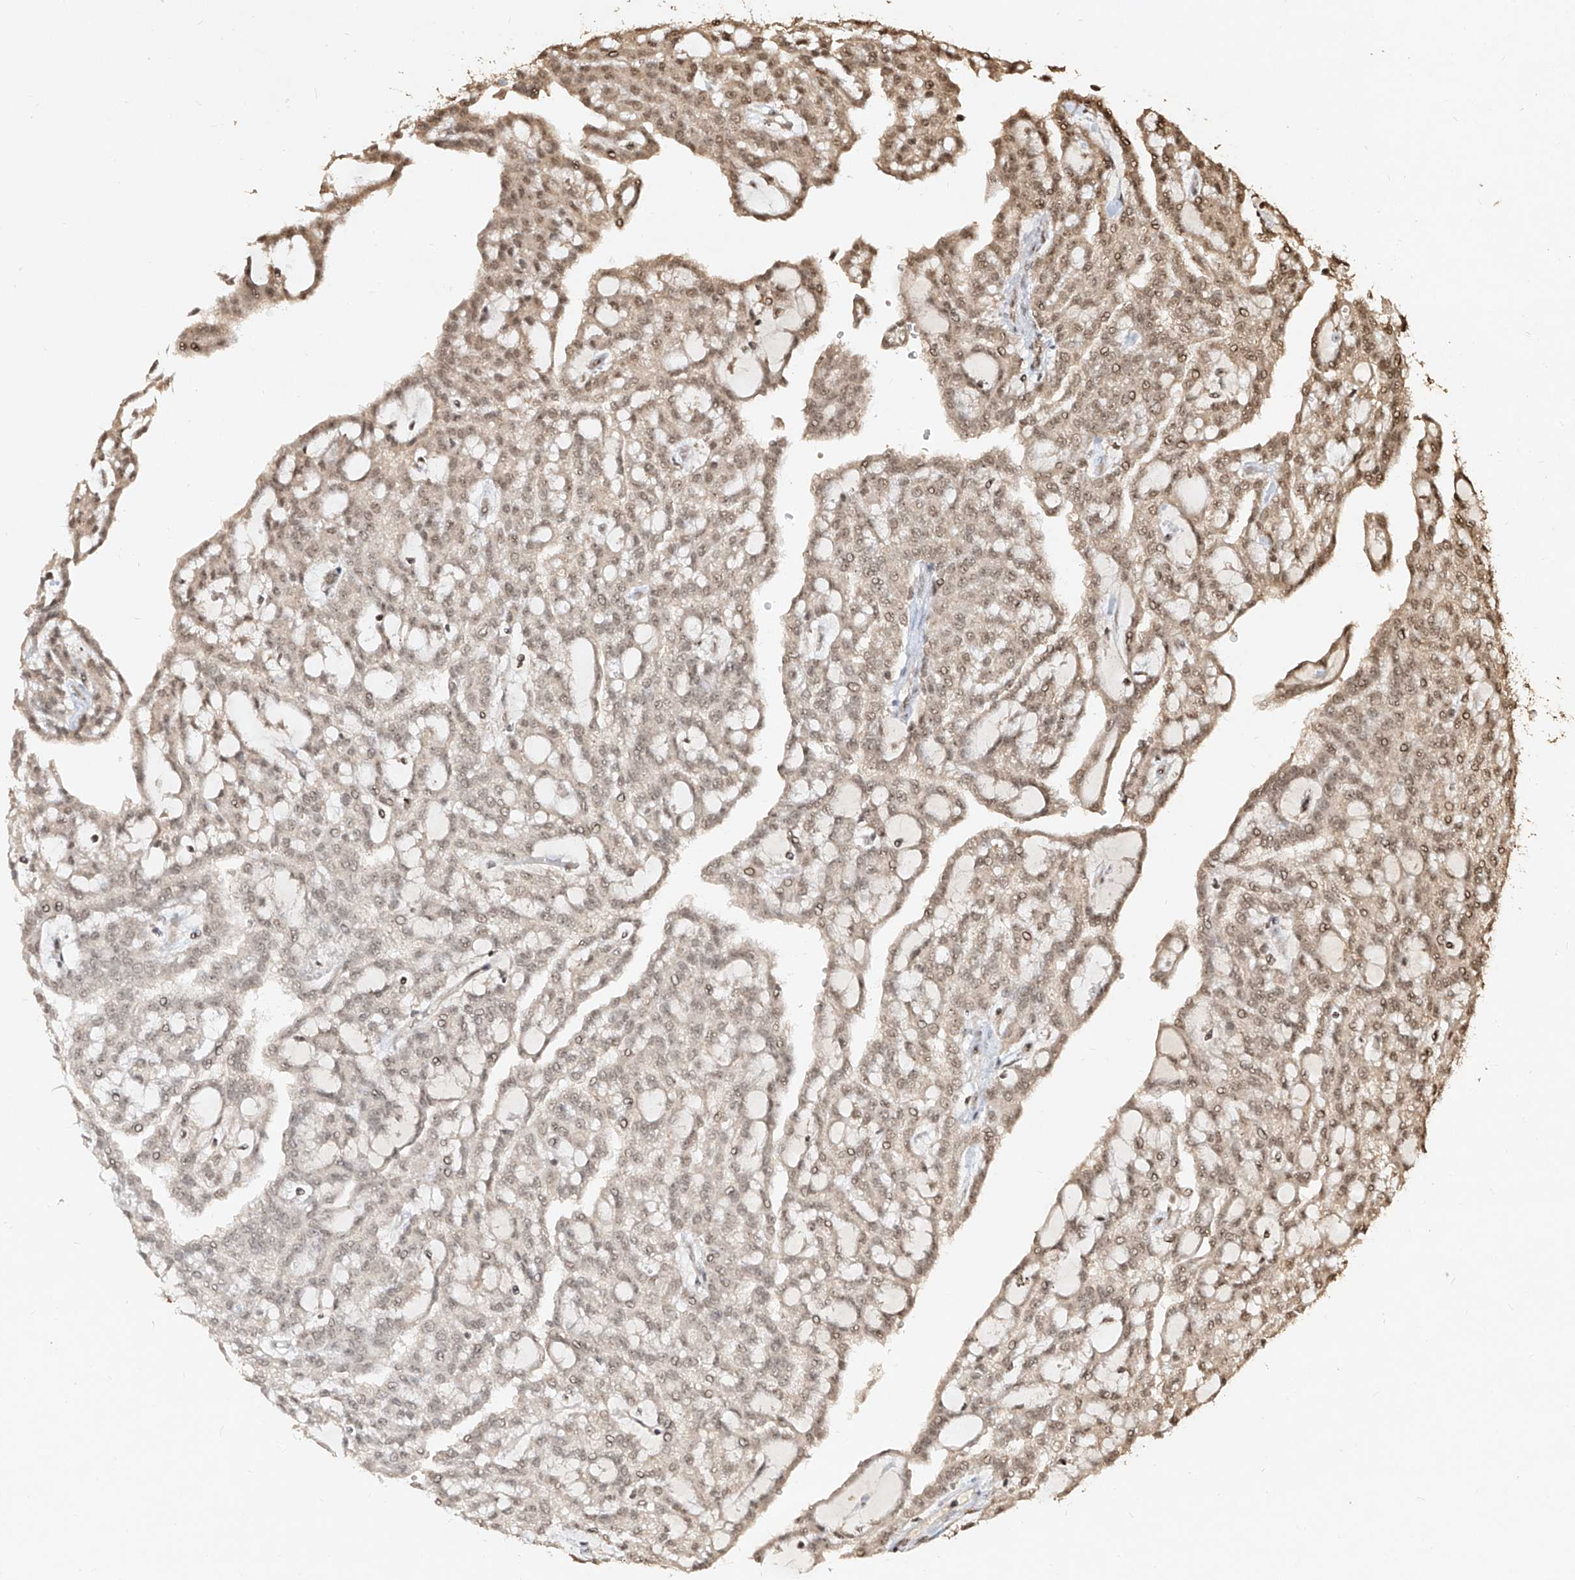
{"staining": {"intensity": "weak", "quantity": ">75%", "location": "nuclear"}, "tissue": "renal cancer", "cell_type": "Tumor cells", "image_type": "cancer", "snomed": [{"axis": "morphology", "description": "Adenocarcinoma, NOS"}, {"axis": "topography", "description": "Kidney"}], "caption": "About >75% of tumor cells in human renal cancer exhibit weak nuclear protein positivity as visualized by brown immunohistochemical staining.", "gene": "UBE2K", "patient": {"sex": "male", "age": 63}}